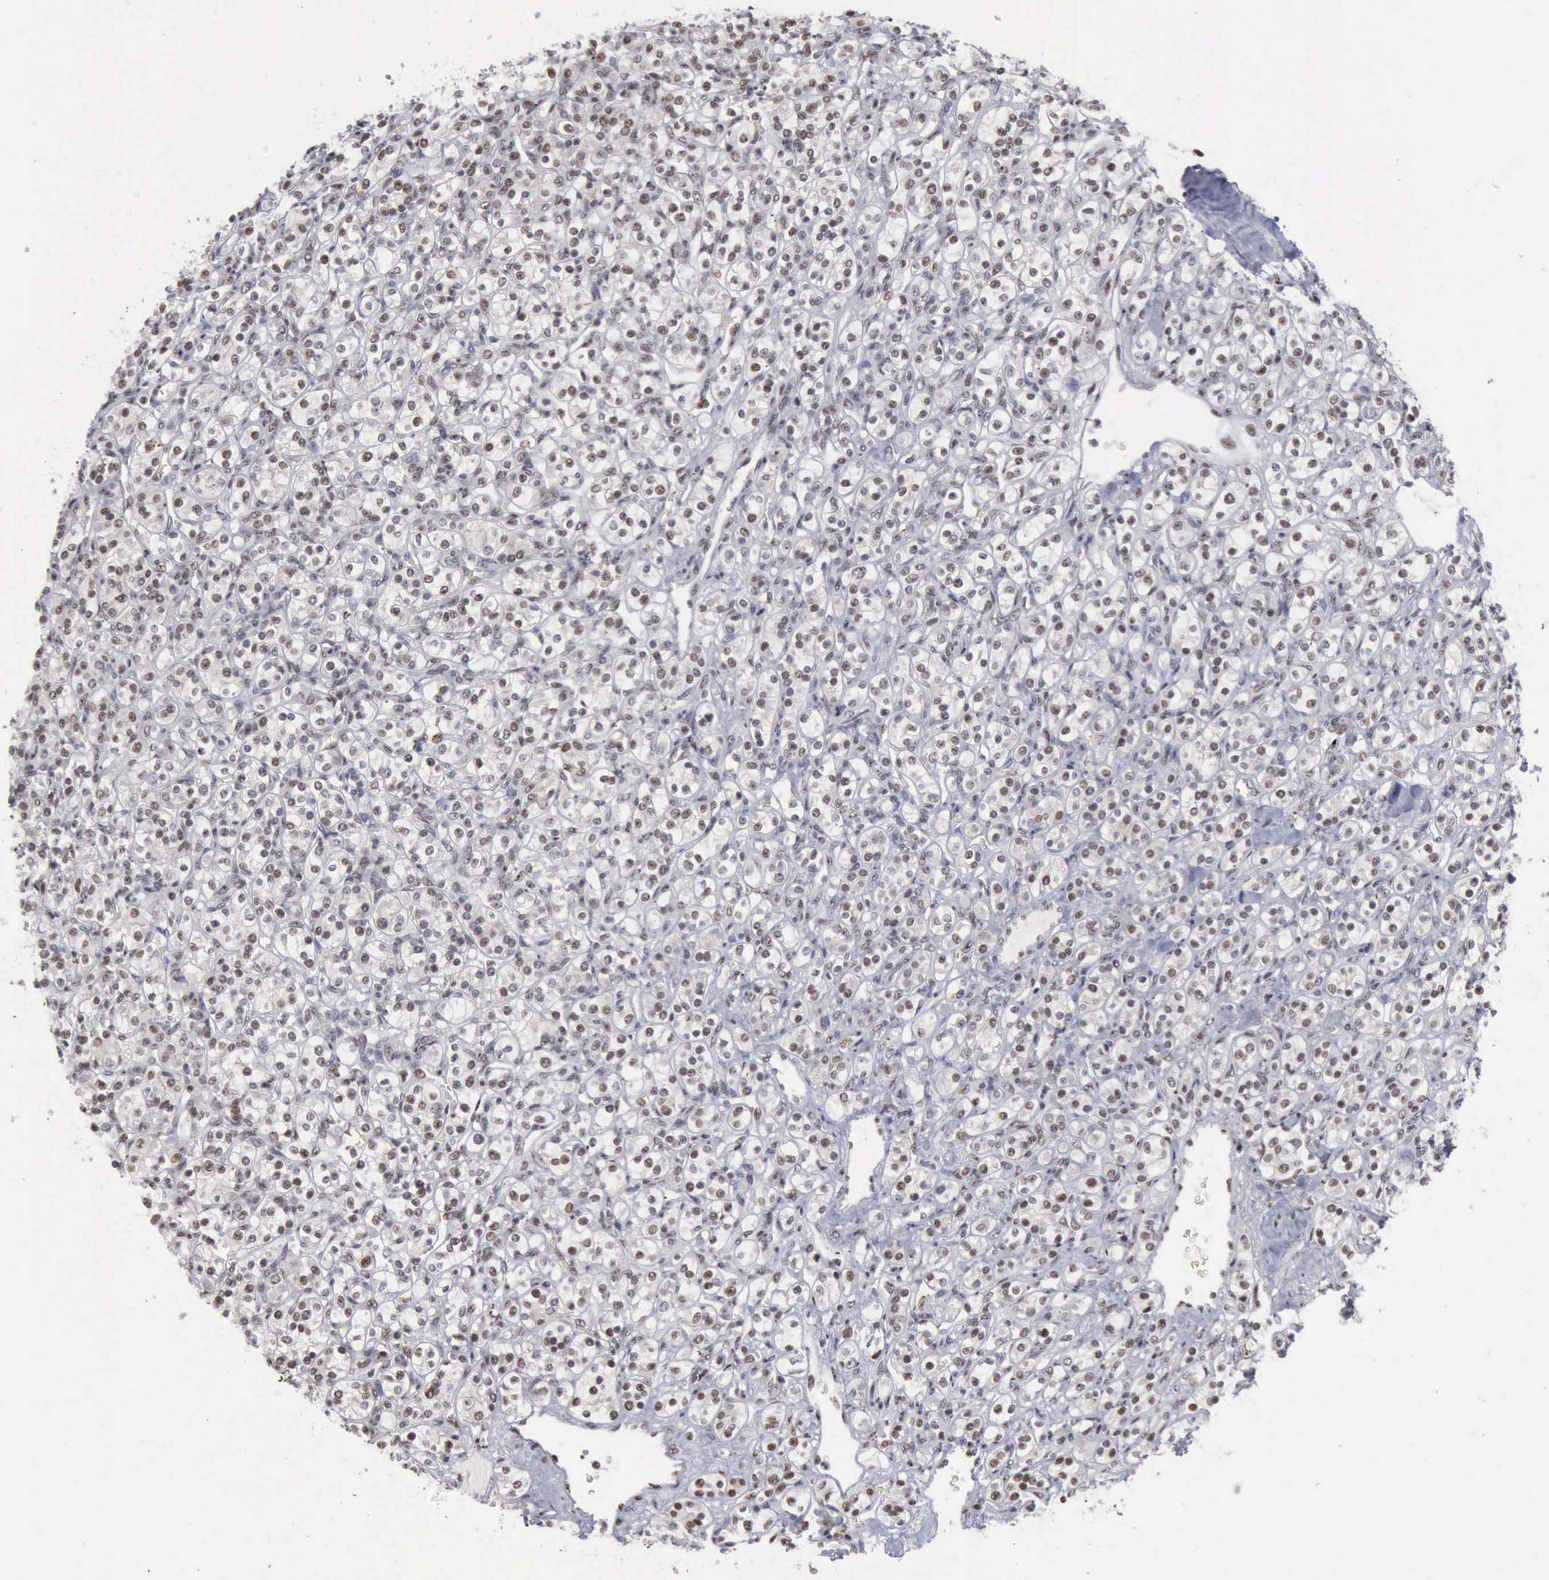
{"staining": {"intensity": "strong", "quantity": ">75%", "location": "nuclear"}, "tissue": "renal cancer", "cell_type": "Tumor cells", "image_type": "cancer", "snomed": [{"axis": "morphology", "description": "Adenocarcinoma, NOS"}, {"axis": "topography", "description": "Kidney"}], "caption": "This is an image of immunohistochemistry (IHC) staining of adenocarcinoma (renal), which shows strong staining in the nuclear of tumor cells.", "gene": "KIAA0586", "patient": {"sex": "male", "age": 77}}